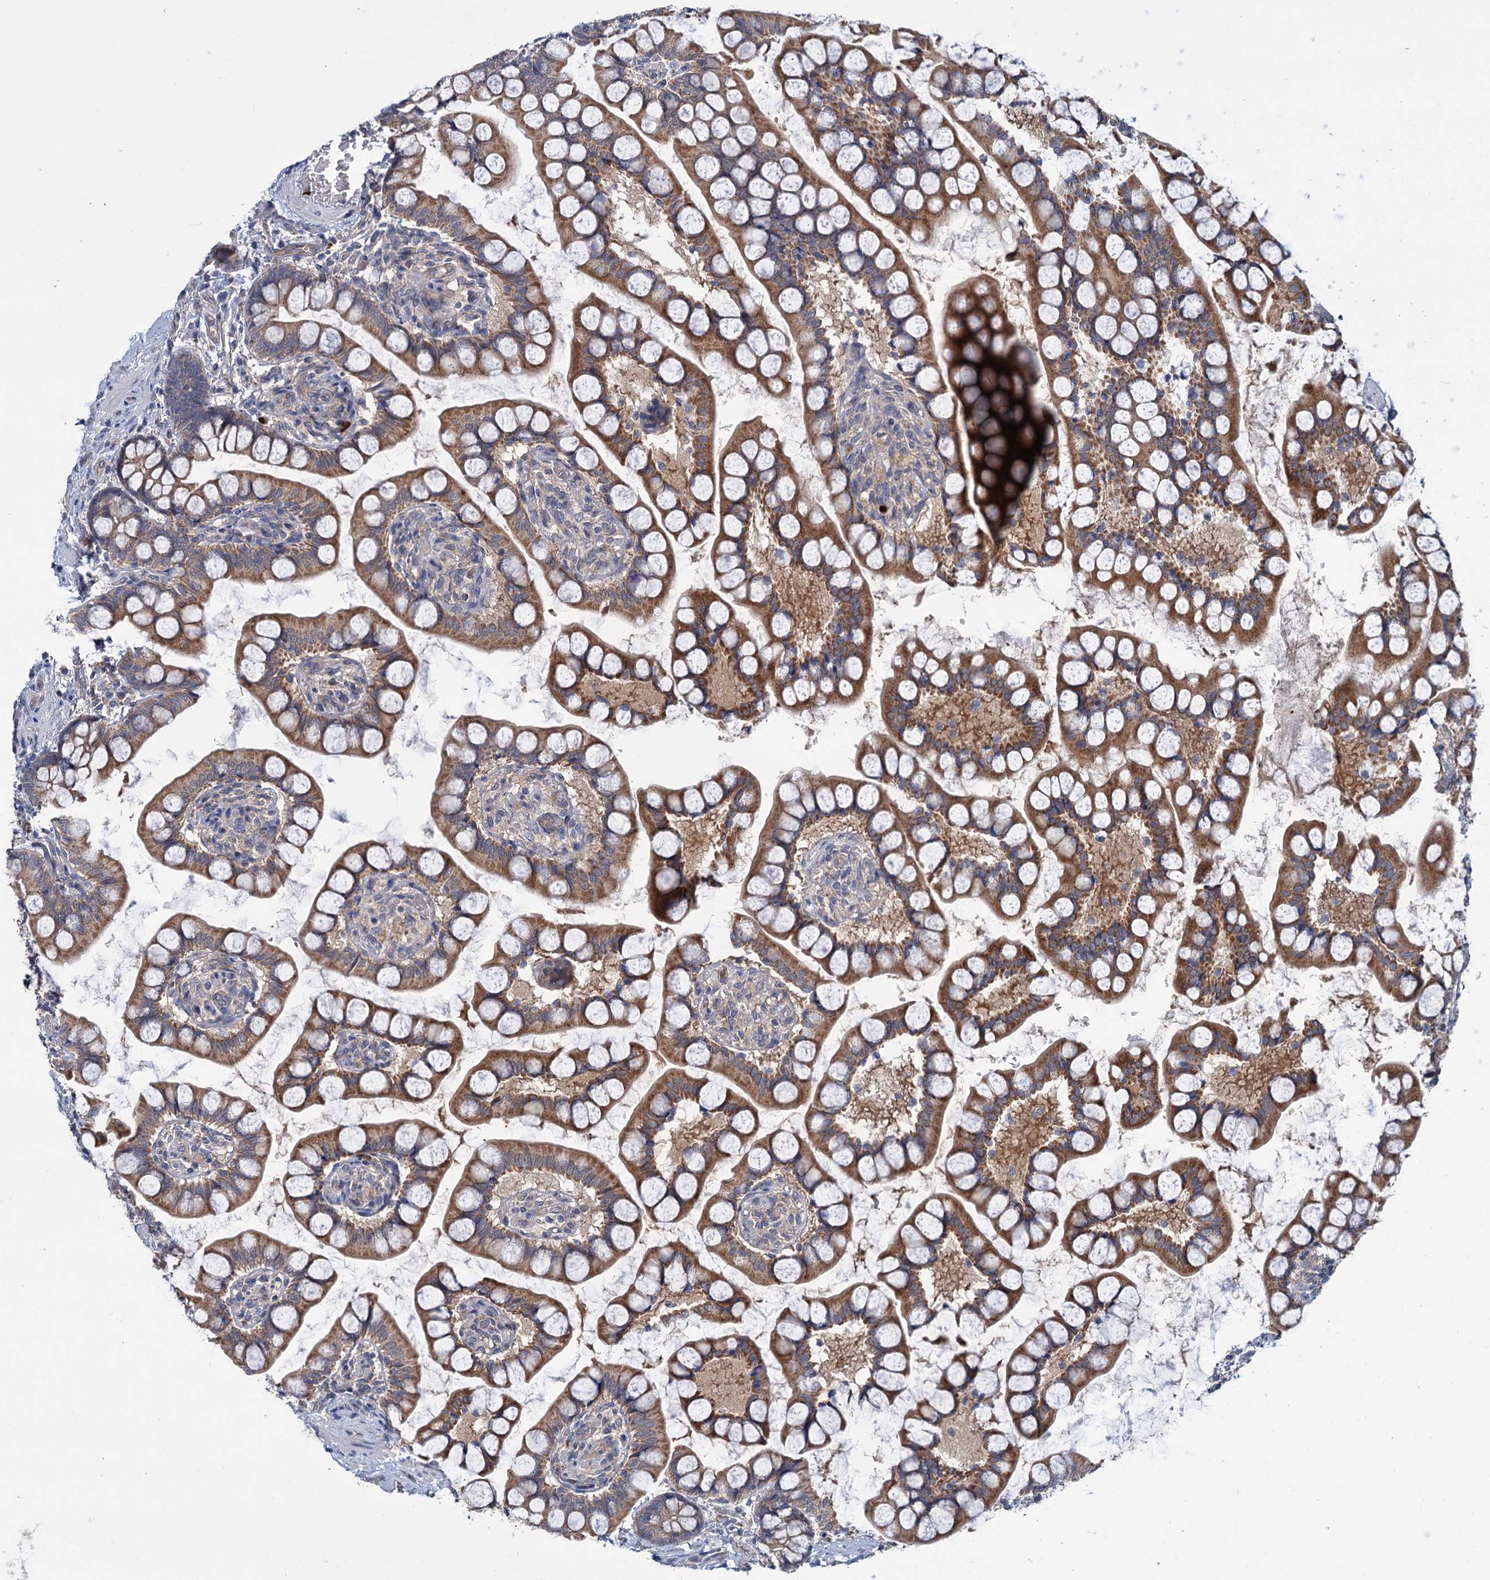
{"staining": {"intensity": "strong", "quantity": ">75%", "location": "cytoplasmic/membranous"}, "tissue": "small intestine", "cell_type": "Glandular cells", "image_type": "normal", "snomed": [{"axis": "morphology", "description": "Normal tissue, NOS"}, {"axis": "topography", "description": "Small intestine"}], "caption": "Brown immunohistochemical staining in normal small intestine reveals strong cytoplasmic/membranous expression in approximately >75% of glandular cells. (DAB IHC with brightfield microscopy, high magnification).", "gene": "DYNC2H1", "patient": {"sex": "male", "age": 52}}